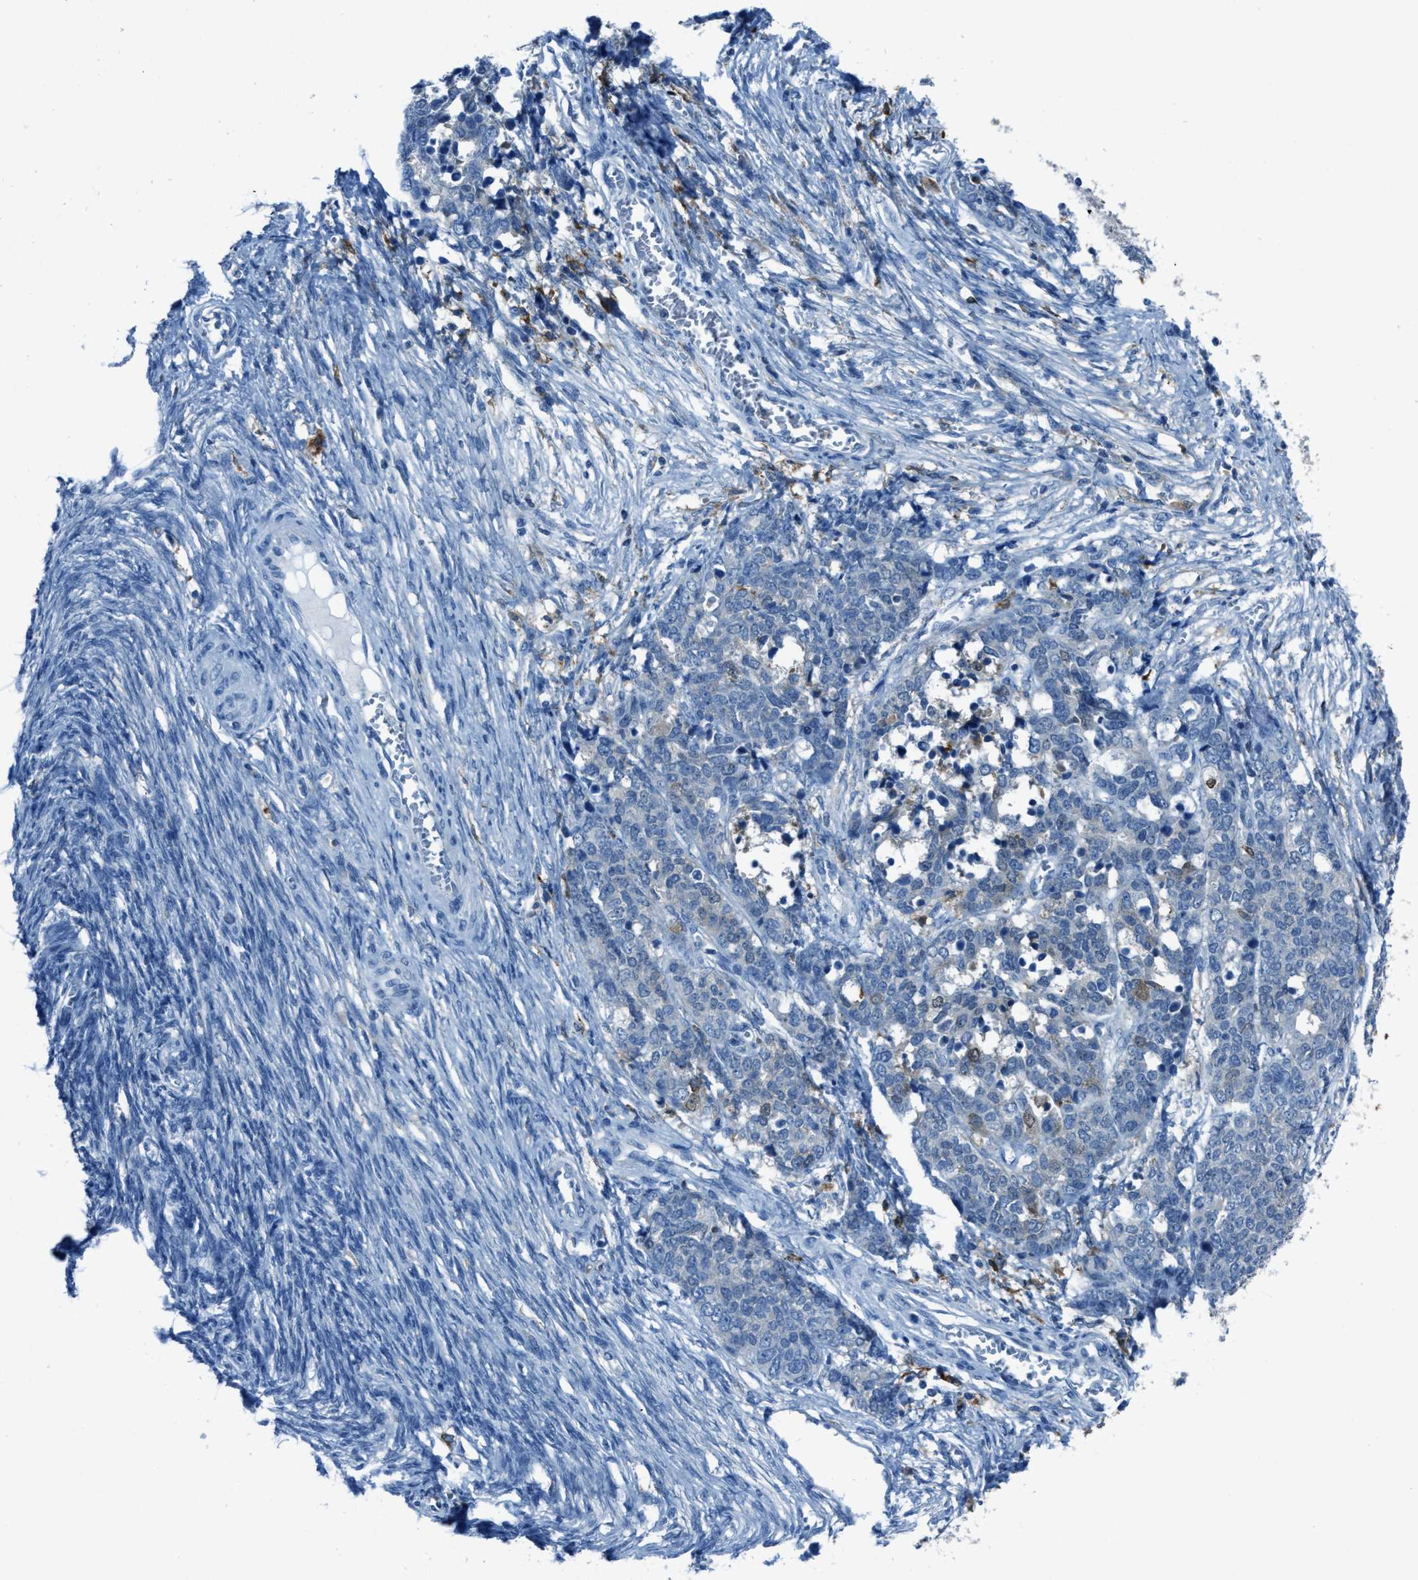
{"staining": {"intensity": "negative", "quantity": "none", "location": "none"}, "tissue": "ovarian cancer", "cell_type": "Tumor cells", "image_type": "cancer", "snomed": [{"axis": "morphology", "description": "Cystadenocarcinoma, serous, NOS"}, {"axis": "topography", "description": "Ovary"}], "caption": "This is an immunohistochemistry (IHC) histopathology image of ovarian cancer (serous cystadenocarcinoma). There is no staining in tumor cells.", "gene": "MATCAP2", "patient": {"sex": "female", "age": 44}}